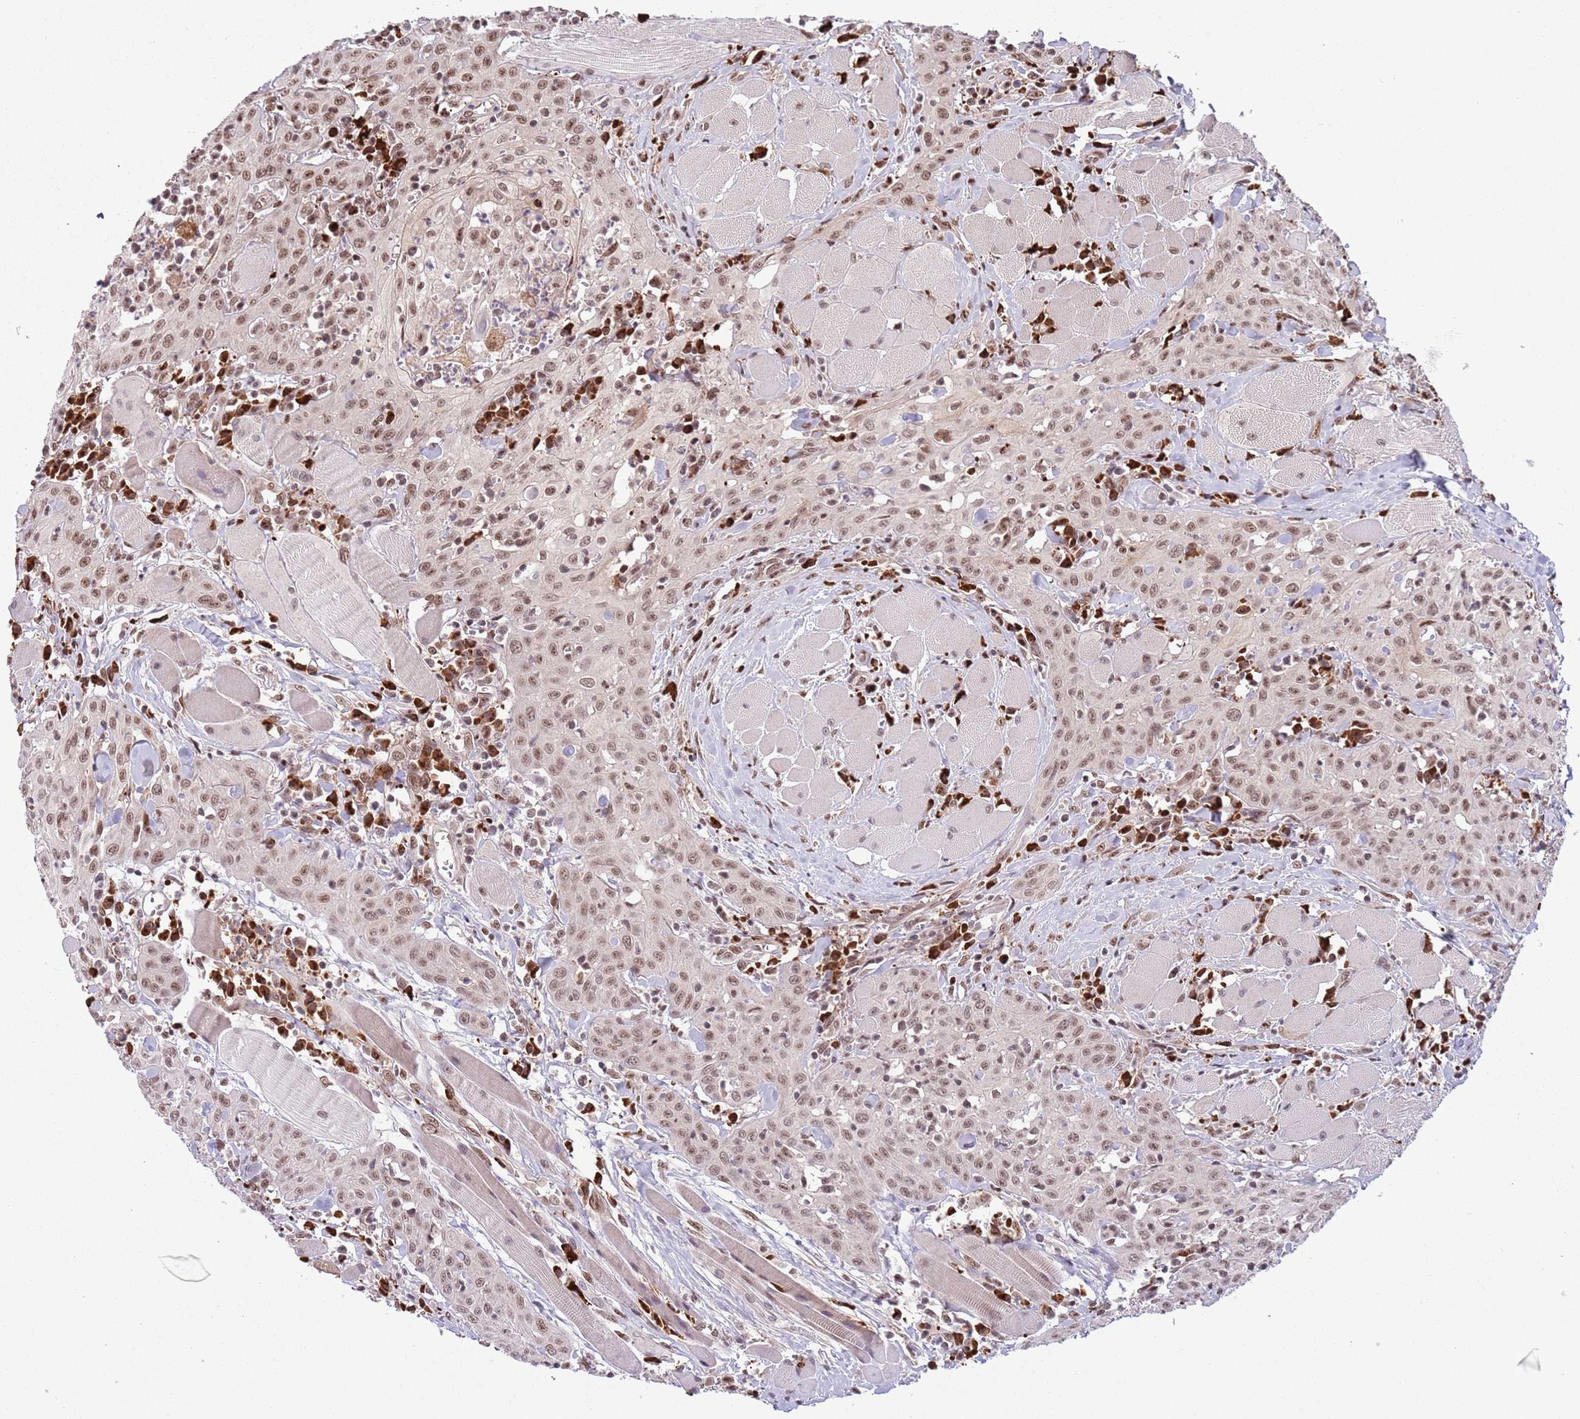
{"staining": {"intensity": "moderate", "quantity": ">75%", "location": "nuclear"}, "tissue": "head and neck cancer", "cell_type": "Tumor cells", "image_type": "cancer", "snomed": [{"axis": "morphology", "description": "Squamous cell carcinoma, NOS"}, {"axis": "topography", "description": "Oral tissue"}, {"axis": "topography", "description": "Head-Neck"}], "caption": "The histopathology image demonstrates a brown stain indicating the presence of a protein in the nuclear of tumor cells in head and neck squamous cell carcinoma.", "gene": "SIPA1L3", "patient": {"sex": "female", "age": 70}}